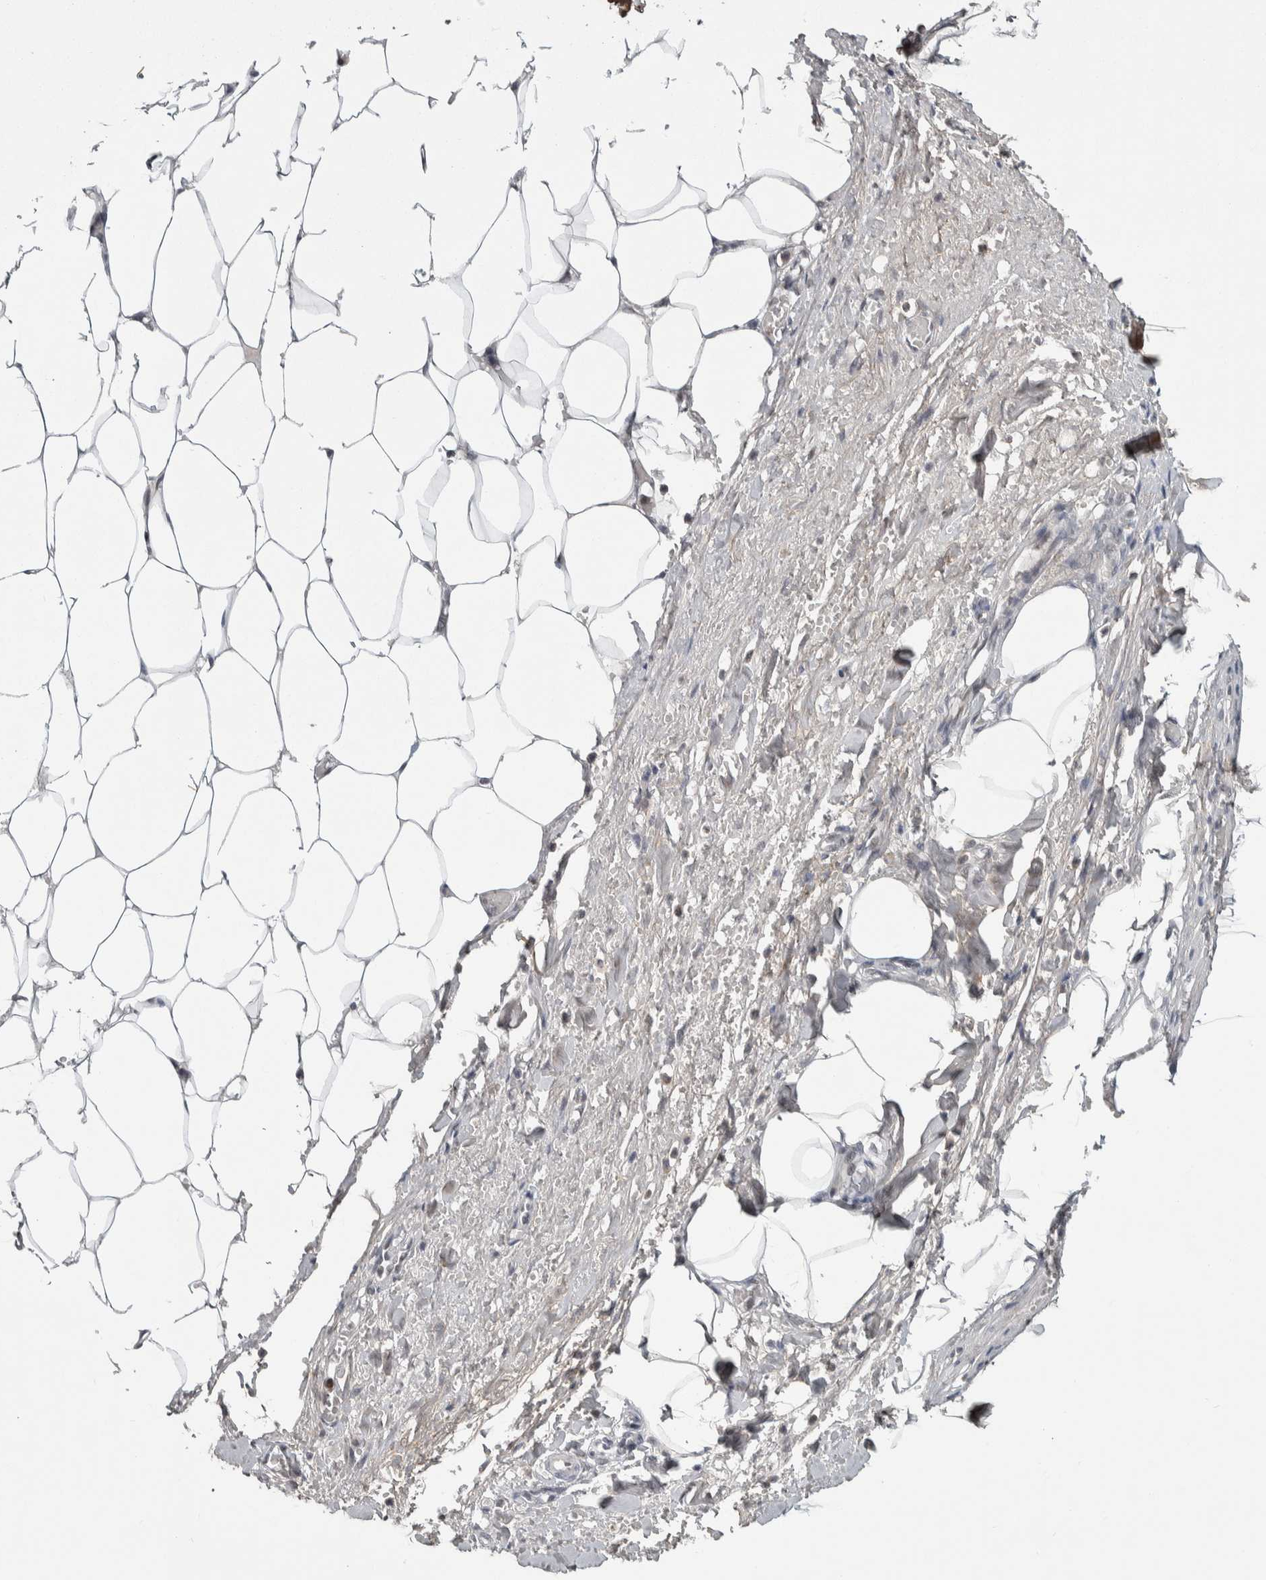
{"staining": {"intensity": "moderate", "quantity": "25%-75%", "location": "nuclear"}, "tissue": "adipose tissue", "cell_type": "Adipocytes", "image_type": "normal", "snomed": [{"axis": "morphology", "description": "Normal tissue, NOS"}, {"axis": "topography", "description": "Soft tissue"}, {"axis": "topography", "description": "Vascular tissue"}], "caption": "Adipose tissue was stained to show a protein in brown. There is medium levels of moderate nuclear positivity in approximately 25%-75% of adipocytes. (DAB (3,3'-diaminobenzidine) IHC, brown staining for protein, blue staining for nuclei).", "gene": "ASPN", "patient": {"sex": "female", "age": 35}}